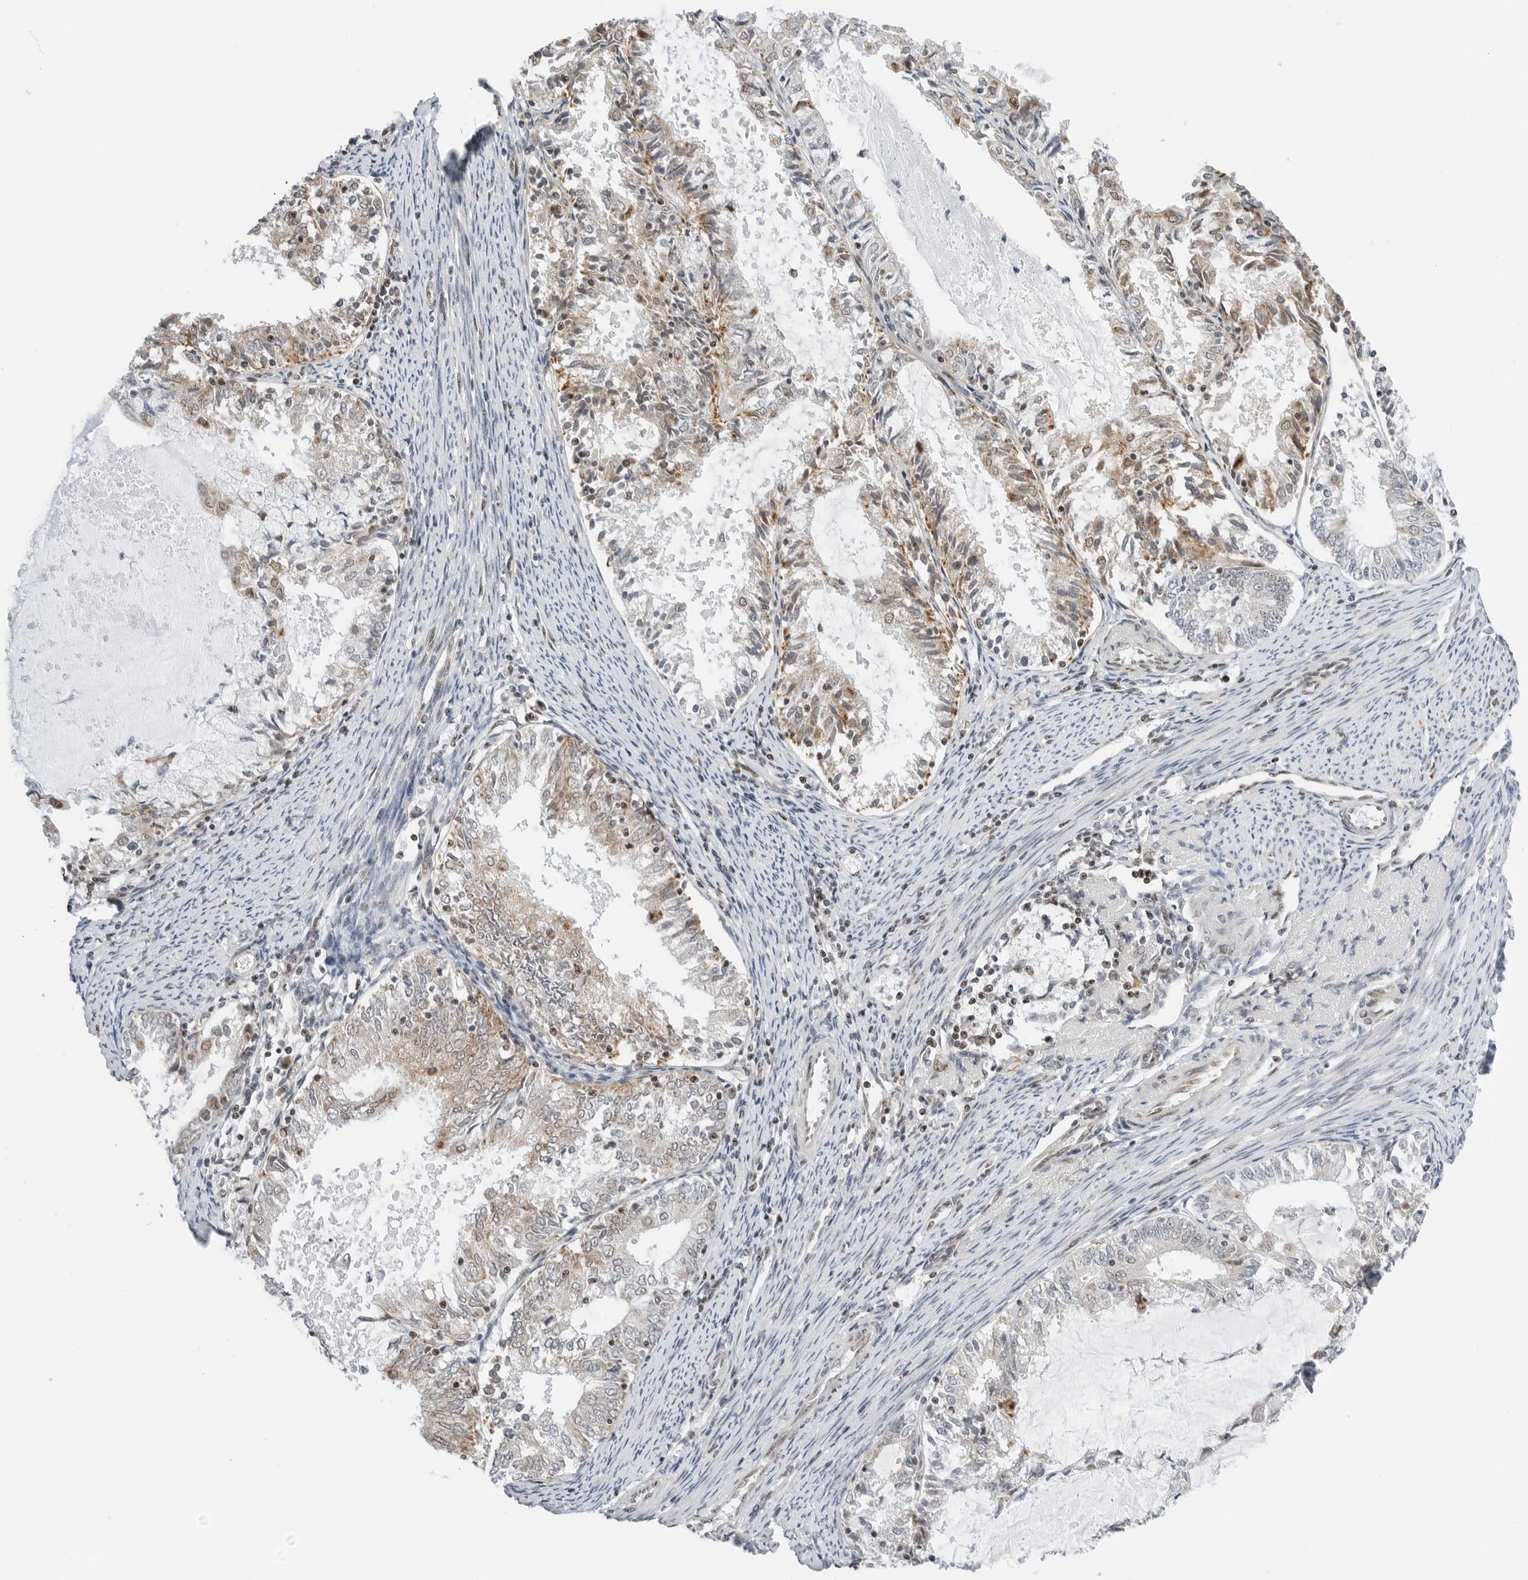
{"staining": {"intensity": "moderate", "quantity": "<25%", "location": "cytoplasmic/membranous"}, "tissue": "endometrial cancer", "cell_type": "Tumor cells", "image_type": "cancer", "snomed": [{"axis": "morphology", "description": "Adenocarcinoma, NOS"}, {"axis": "topography", "description": "Endometrium"}], "caption": "A micrograph of adenocarcinoma (endometrial) stained for a protein shows moderate cytoplasmic/membranous brown staining in tumor cells. (DAB (3,3'-diaminobenzidine) = brown stain, brightfield microscopy at high magnification).", "gene": "RIMKLA", "patient": {"sex": "female", "age": 57}}